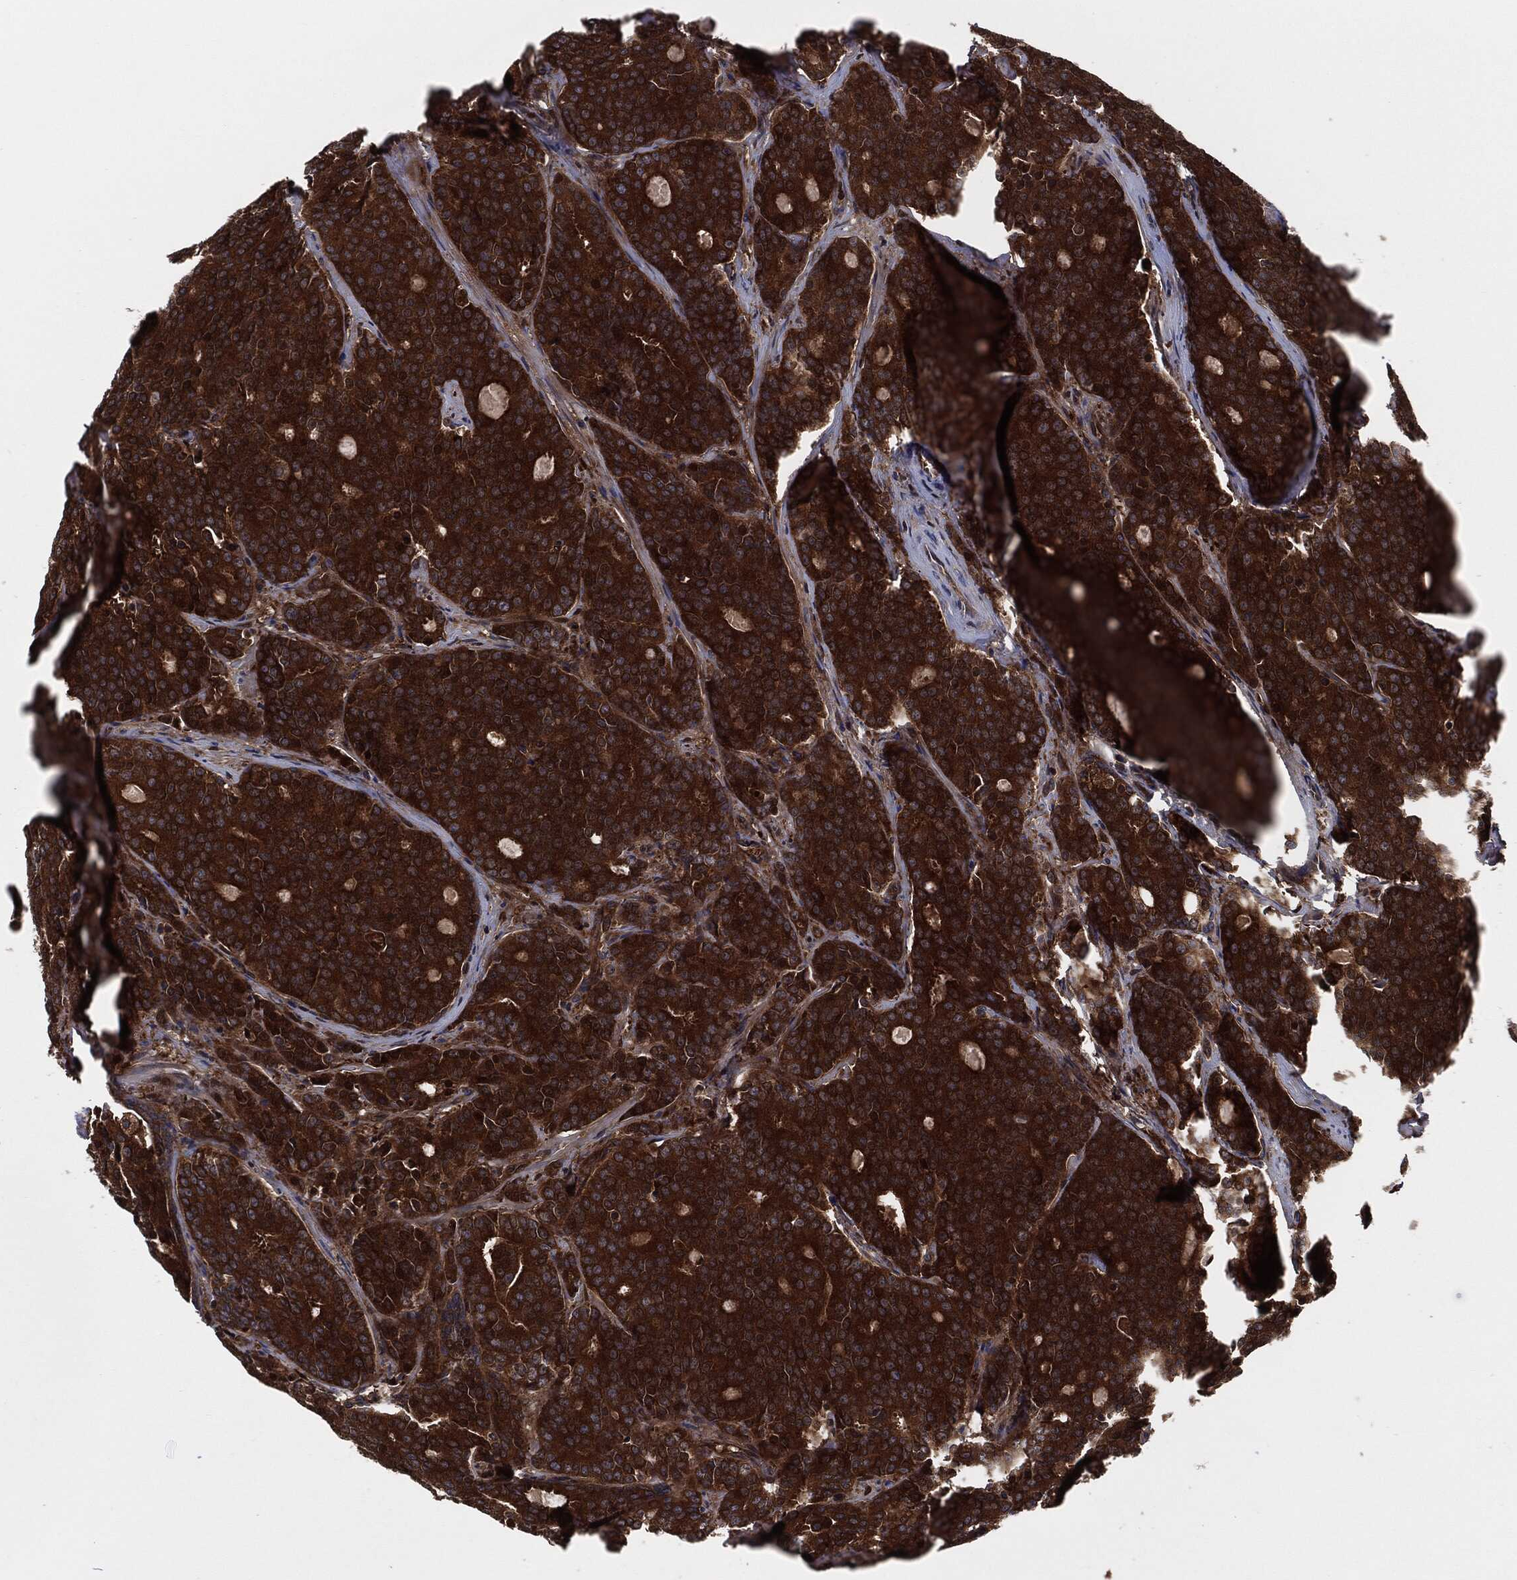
{"staining": {"intensity": "strong", "quantity": ">75%", "location": "cytoplasmic/membranous"}, "tissue": "prostate cancer", "cell_type": "Tumor cells", "image_type": "cancer", "snomed": [{"axis": "morphology", "description": "Adenocarcinoma, NOS"}, {"axis": "topography", "description": "Prostate"}], "caption": "Prostate cancer (adenocarcinoma) stained with immunohistochemistry displays strong cytoplasmic/membranous expression in about >75% of tumor cells.", "gene": "XPNPEP1", "patient": {"sex": "male", "age": 71}}